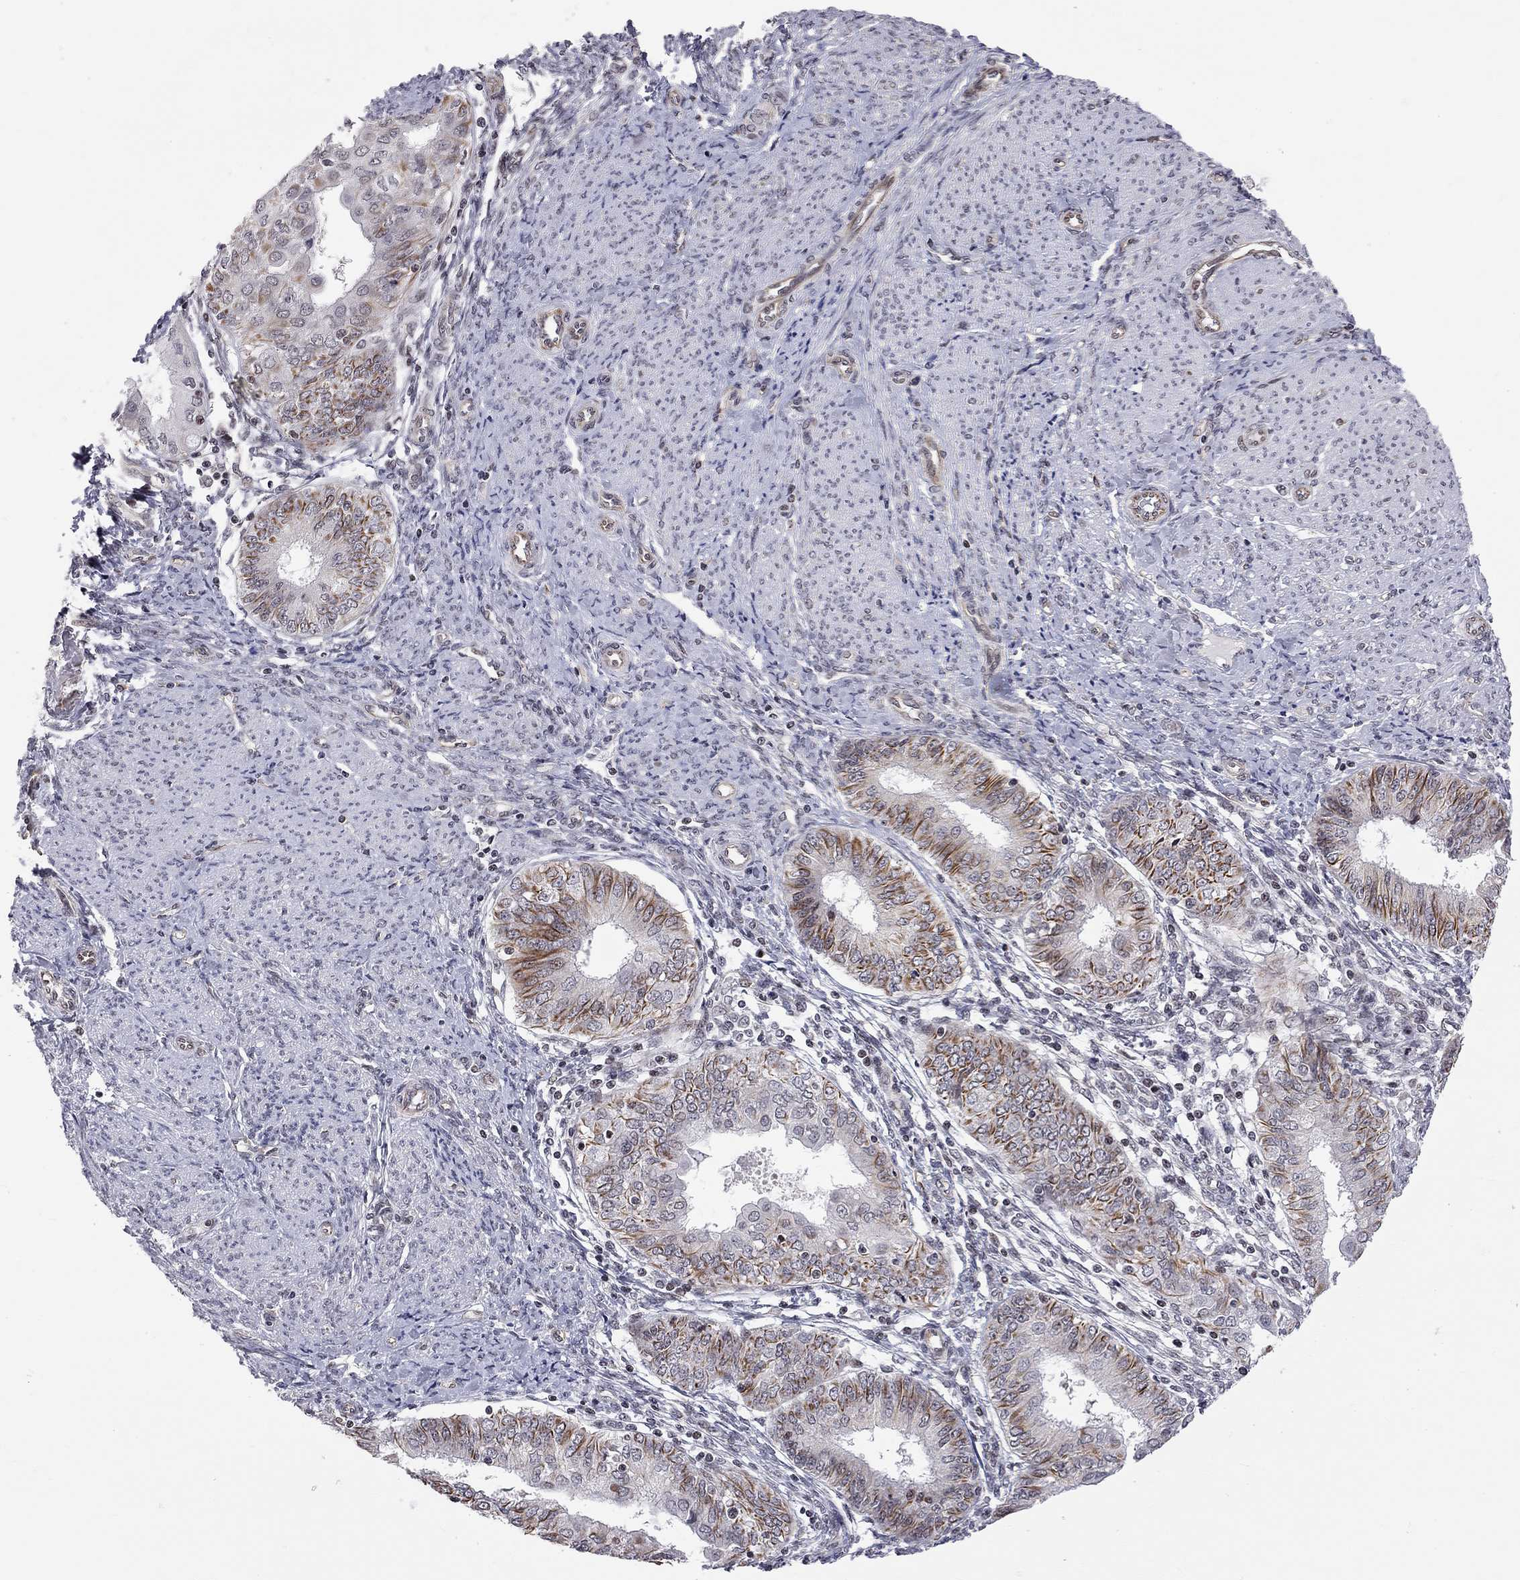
{"staining": {"intensity": "moderate", "quantity": "25%-75%", "location": "cytoplasmic/membranous"}, "tissue": "endometrial cancer", "cell_type": "Tumor cells", "image_type": "cancer", "snomed": [{"axis": "morphology", "description": "Adenocarcinoma, NOS"}, {"axis": "topography", "description": "Endometrium"}], "caption": "Immunohistochemistry (IHC) of human endometrial cancer (adenocarcinoma) exhibits medium levels of moderate cytoplasmic/membranous expression in approximately 25%-75% of tumor cells.", "gene": "MTNR1B", "patient": {"sex": "female", "age": 68}}